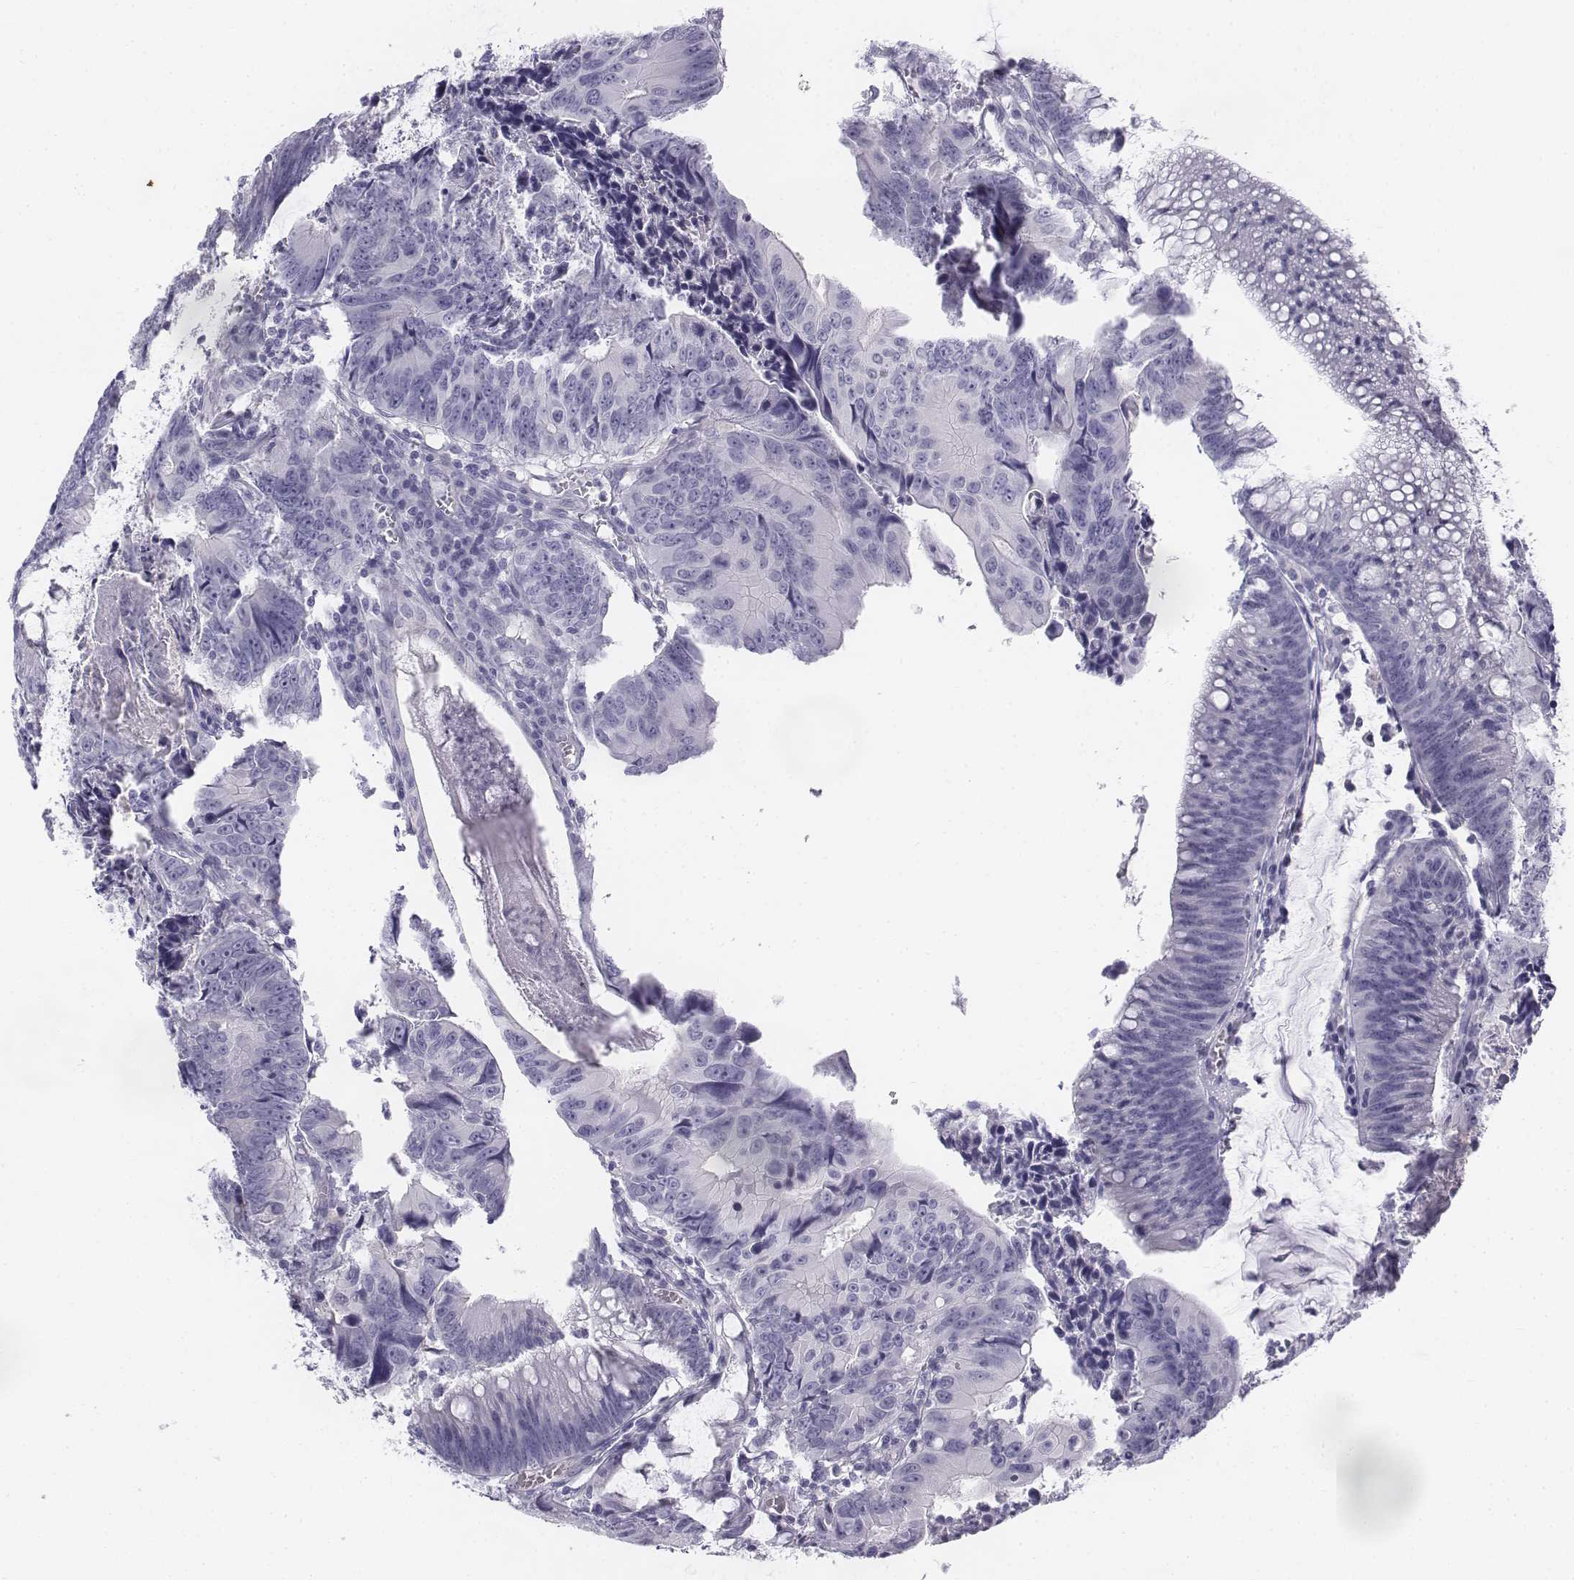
{"staining": {"intensity": "negative", "quantity": "none", "location": "none"}, "tissue": "colorectal cancer", "cell_type": "Tumor cells", "image_type": "cancer", "snomed": [{"axis": "morphology", "description": "Adenocarcinoma, NOS"}, {"axis": "topography", "description": "Colon"}], "caption": "Tumor cells are negative for brown protein staining in colorectal cancer (adenocarcinoma).", "gene": "TH", "patient": {"sex": "female", "age": 87}}